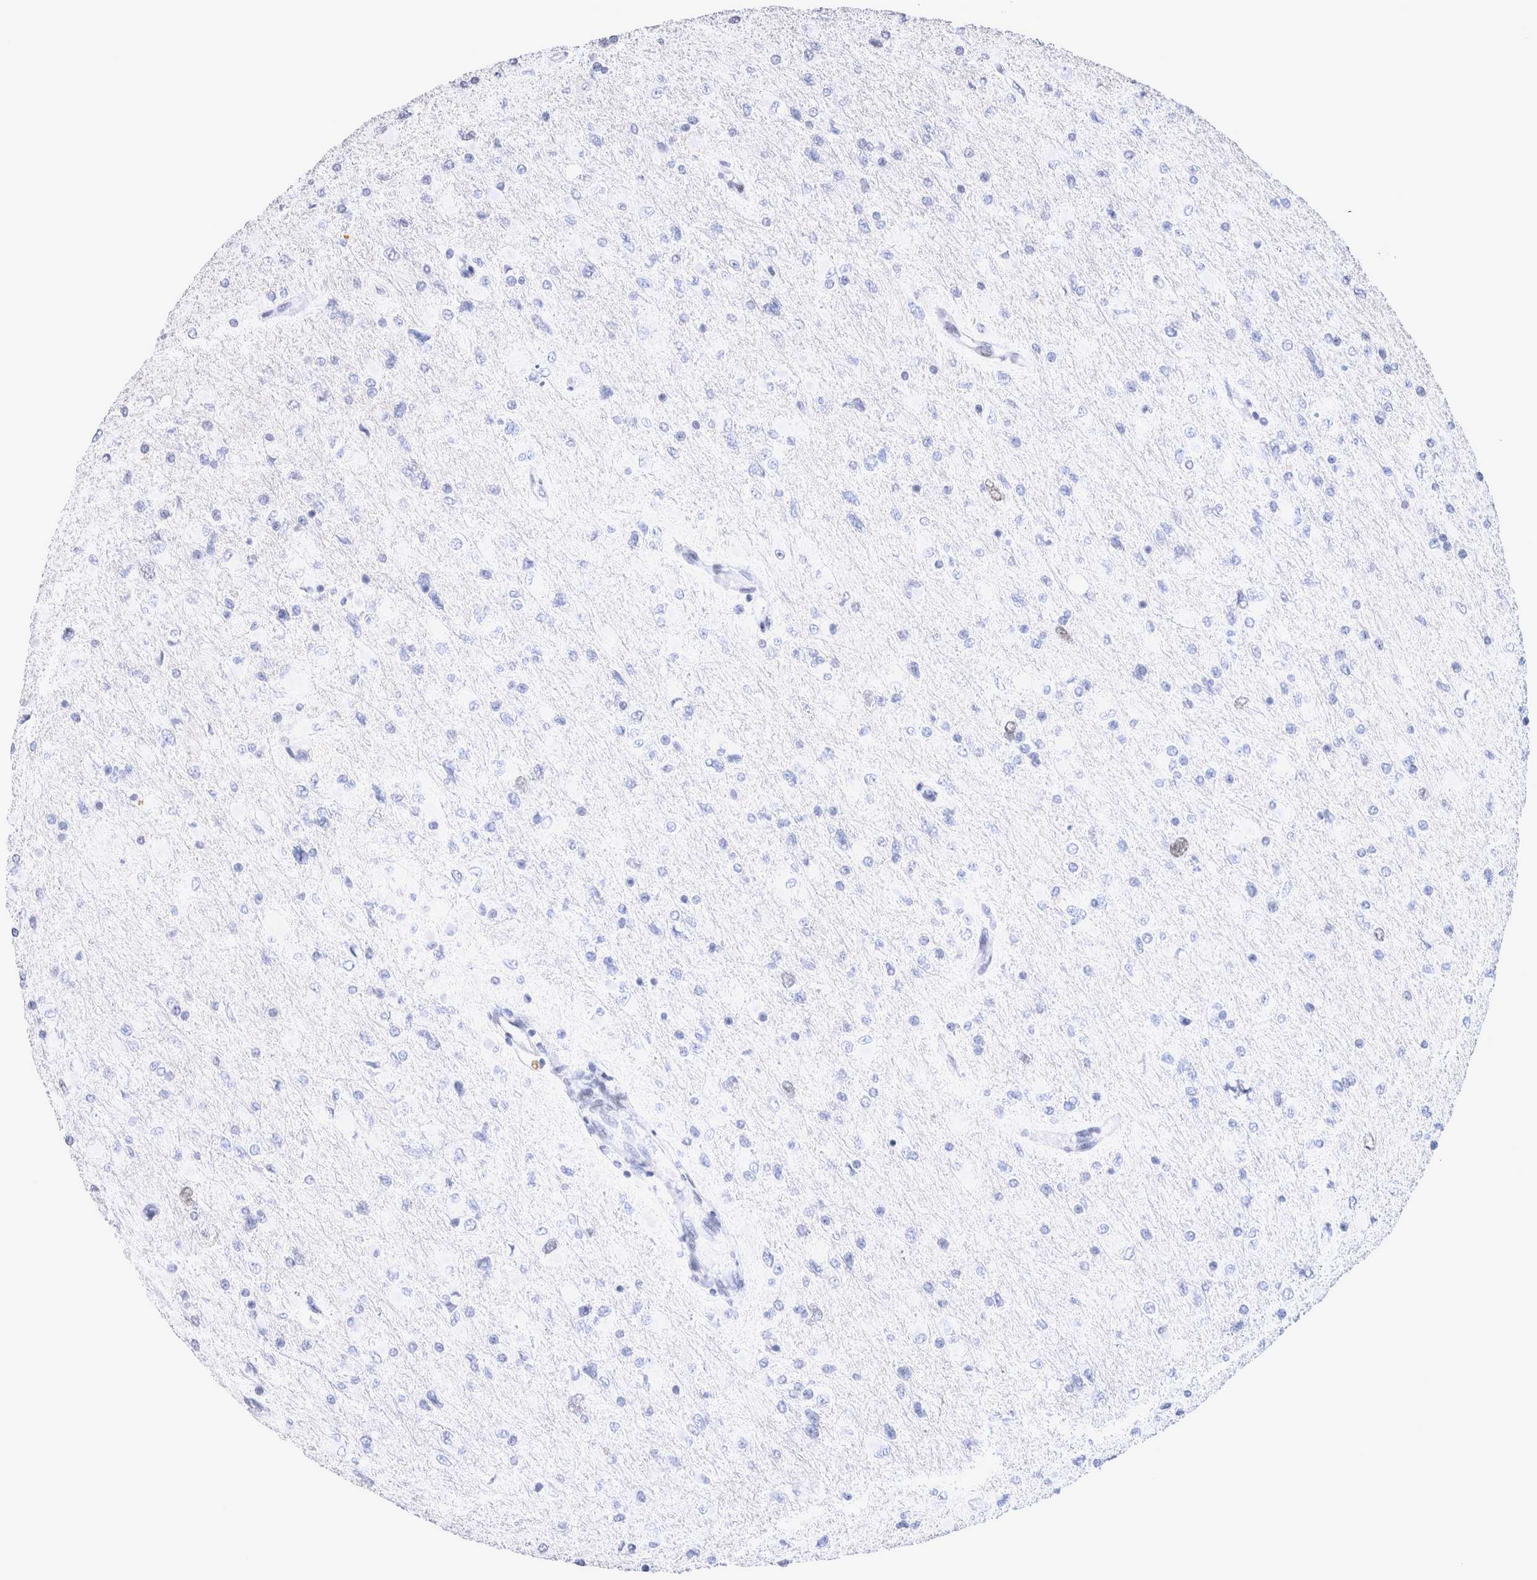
{"staining": {"intensity": "negative", "quantity": "none", "location": "none"}, "tissue": "glioma", "cell_type": "Tumor cells", "image_type": "cancer", "snomed": [{"axis": "morphology", "description": "Glioma, malignant, High grade"}, {"axis": "topography", "description": "Cerebral cortex"}], "caption": "High power microscopy photomicrograph of an immunohistochemistry image of glioma, revealing no significant staining in tumor cells. (DAB (3,3'-diaminobenzidine) IHC visualized using brightfield microscopy, high magnification).", "gene": "KIF18B", "patient": {"sex": "female", "age": 36}}